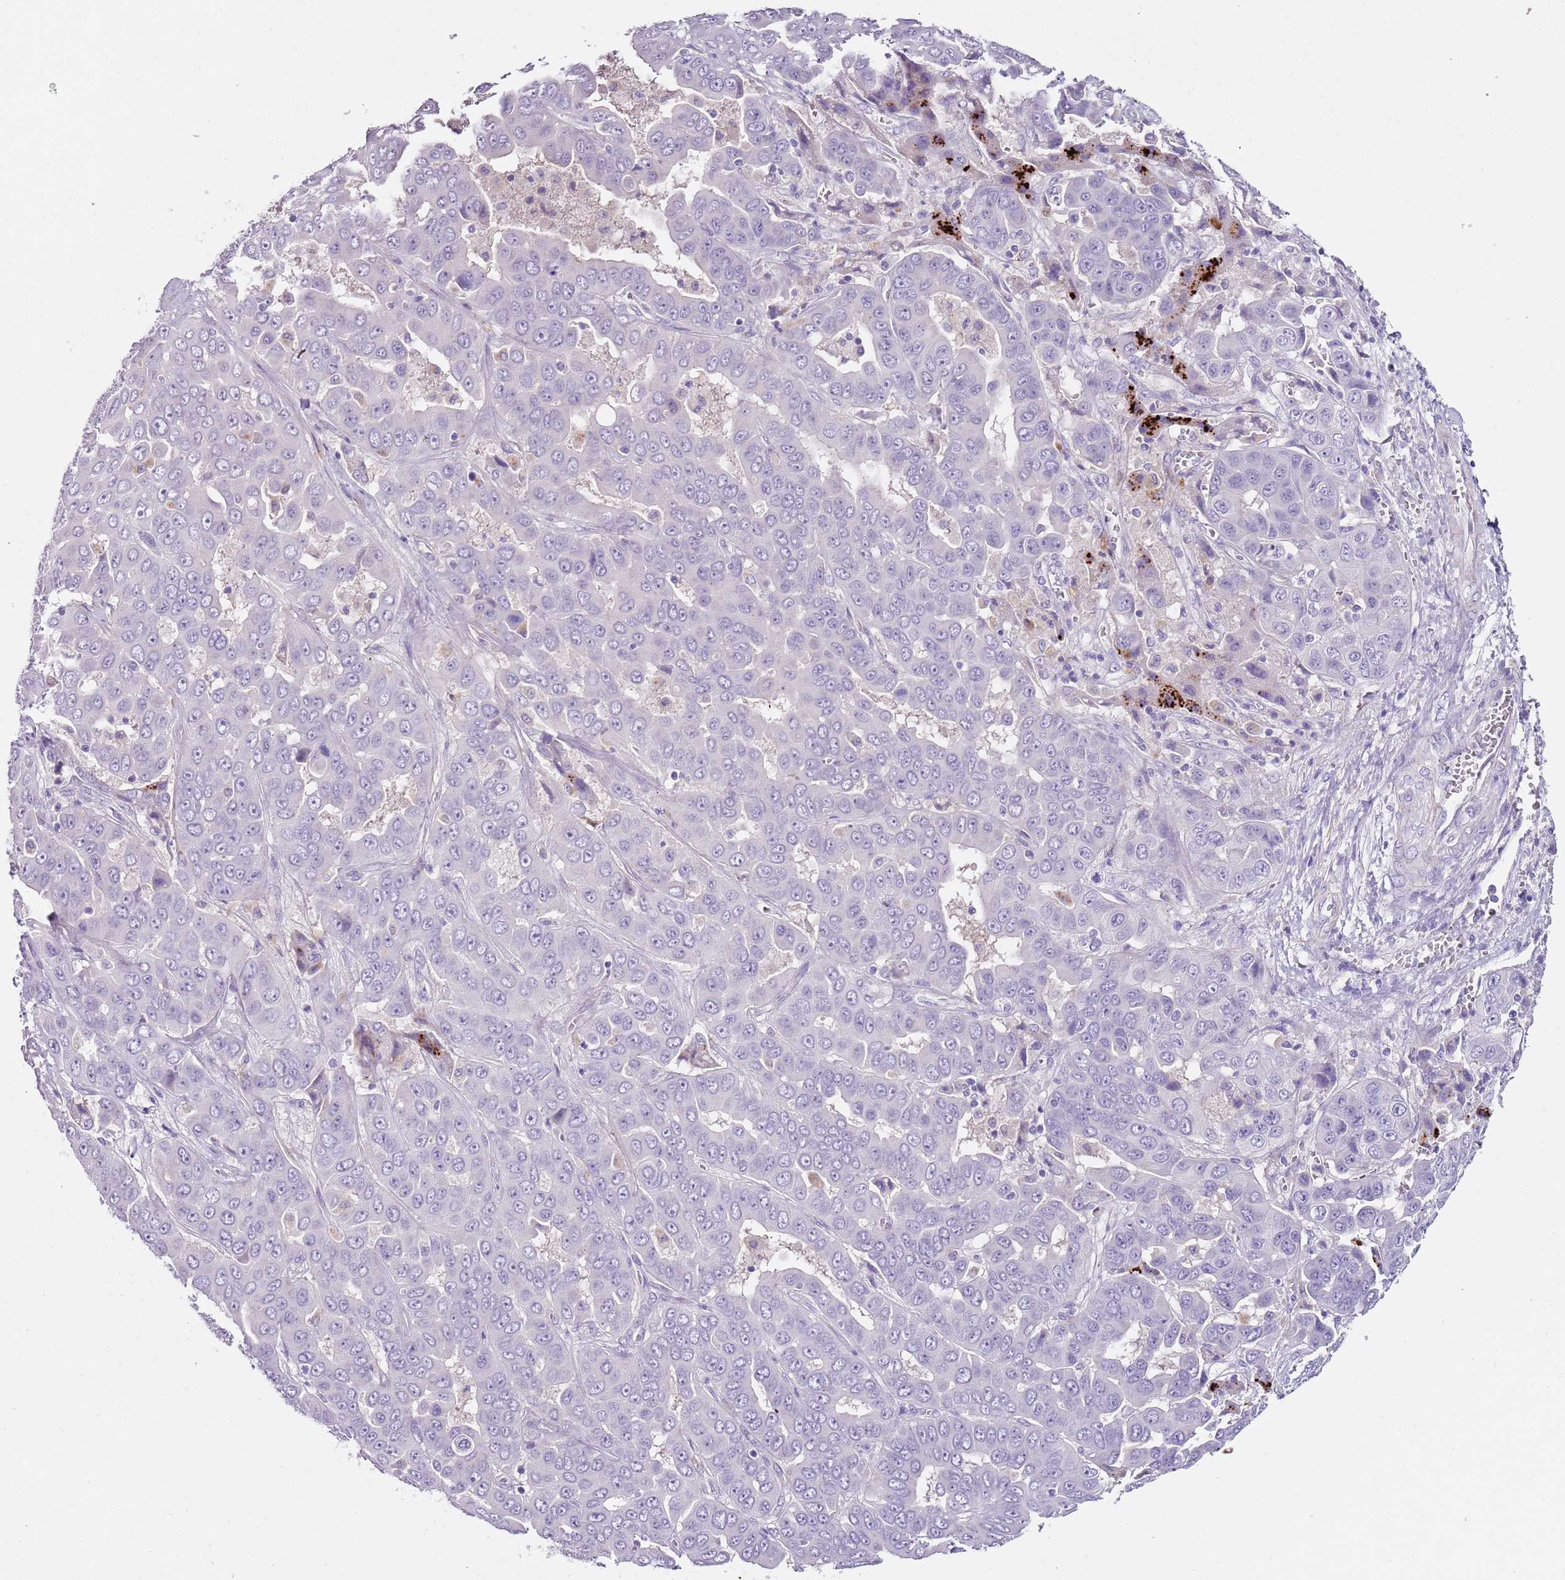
{"staining": {"intensity": "negative", "quantity": "none", "location": "none"}, "tissue": "liver cancer", "cell_type": "Tumor cells", "image_type": "cancer", "snomed": [{"axis": "morphology", "description": "Cholangiocarcinoma"}, {"axis": "topography", "description": "Liver"}], "caption": "This is a micrograph of IHC staining of liver cancer (cholangiocarcinoma), which shows no staining in tumor cells. The staining was performed using DAB (3,3'-diaminobenzidine) to visualize the protein expression in brown, while the nuclei were stained in blue with hematoxylin (Magnification: 20x).", "gene": "LRRN3", "patient": {"sex": "female", "age": 52}}